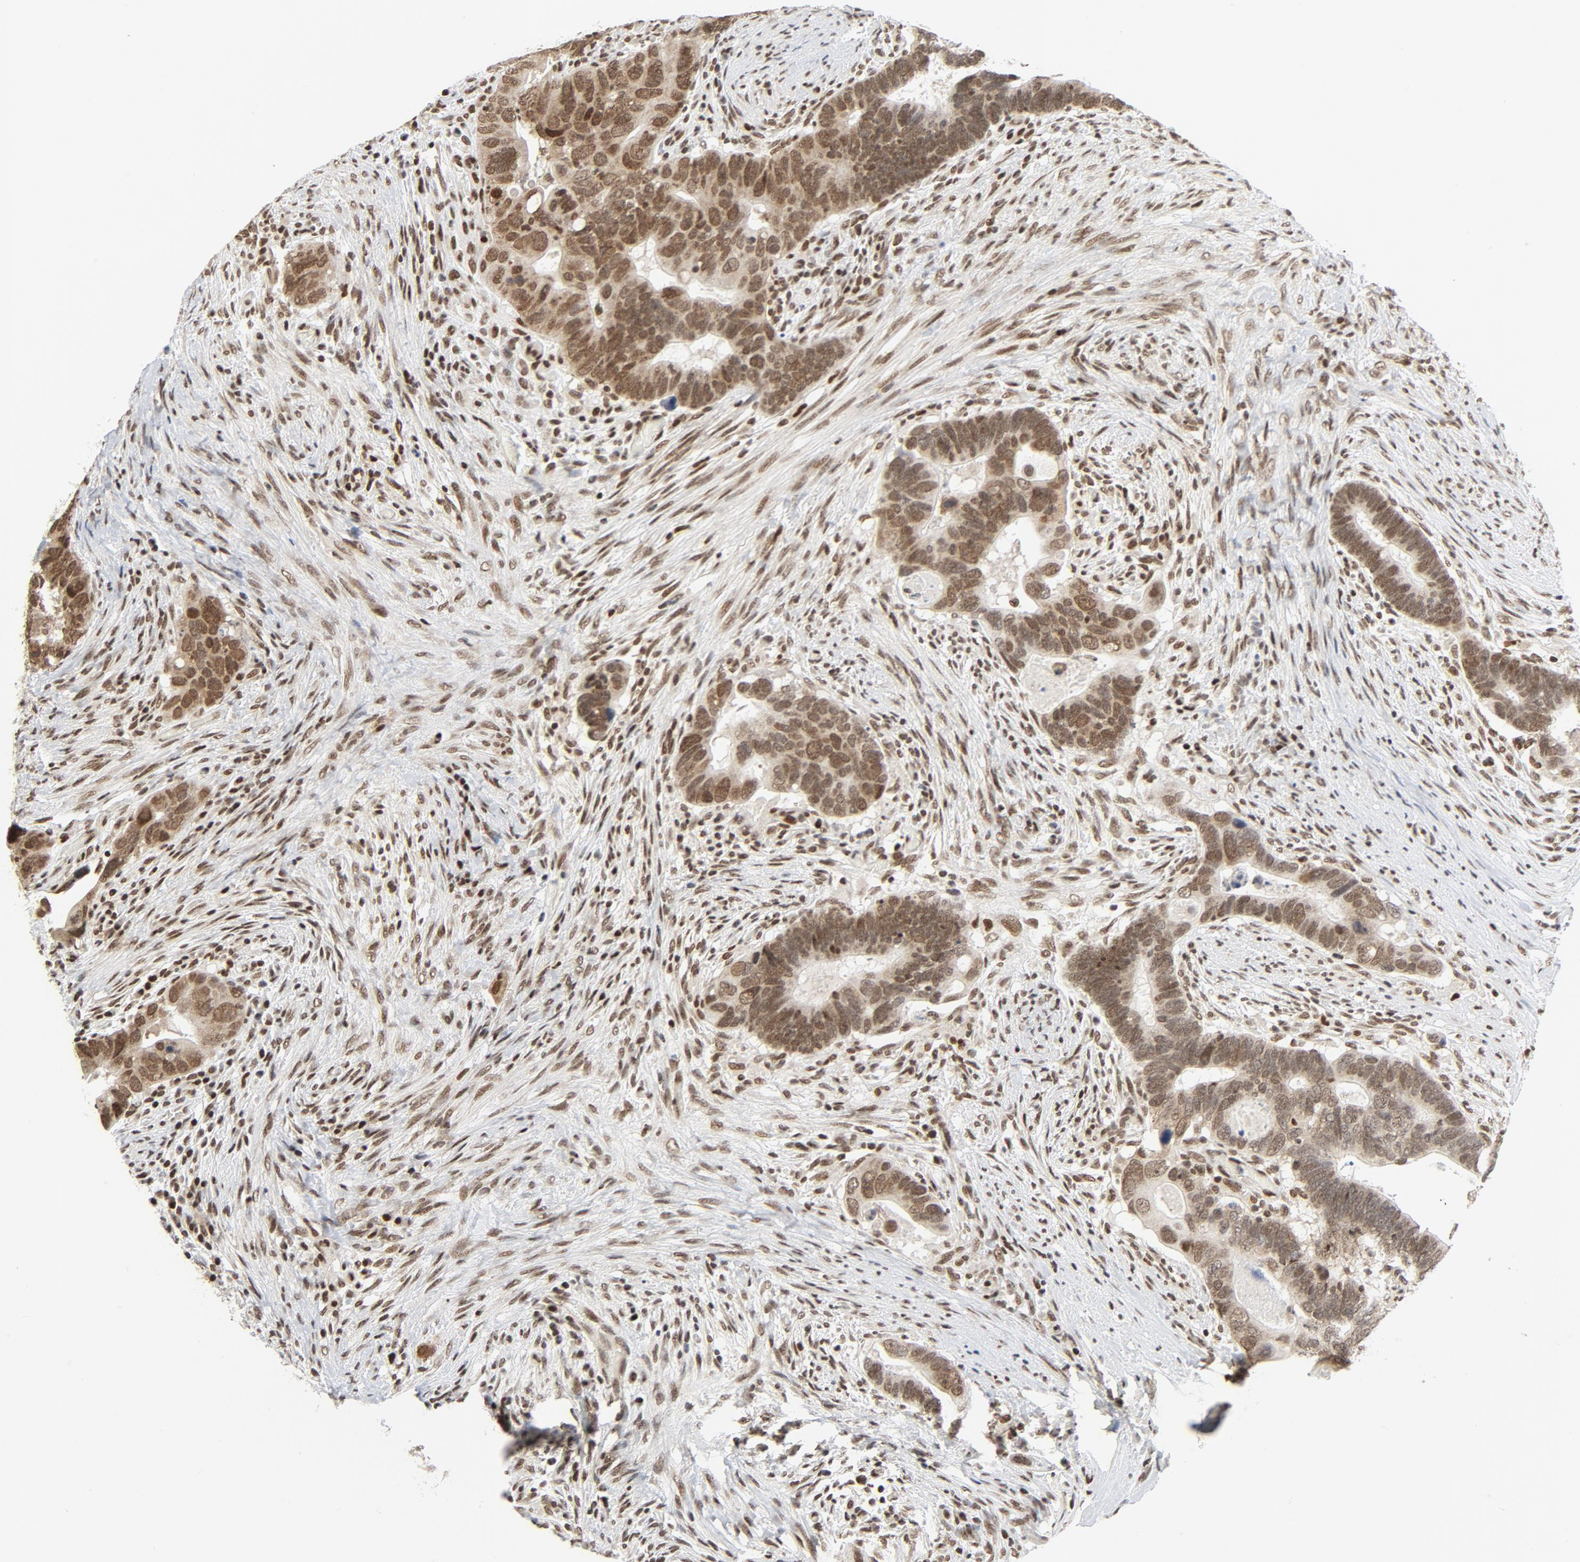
{"staining": {"intensity": "moderate", "quantity": ">75%", "location": "nuclear"}, "tissue": "colorectal cancer", "cell_type": "Tumor cells", "image_type": "cancer", "snomed": [{"axis": "morphology", "description": "Adenocarcinoma, NOS"}, {"axis": "topography", "description": "Rectum"}], "caption": "A brown stain labels moderate nuclear expression of a protein in human colorectal cancer tumor cells. (DAB (3,3'-diaminobenzidine) = brown stain, brightfield microscopy at high magnification).", "gene": "ERCC1", "patient": {"sex": "male", "age": 53}}